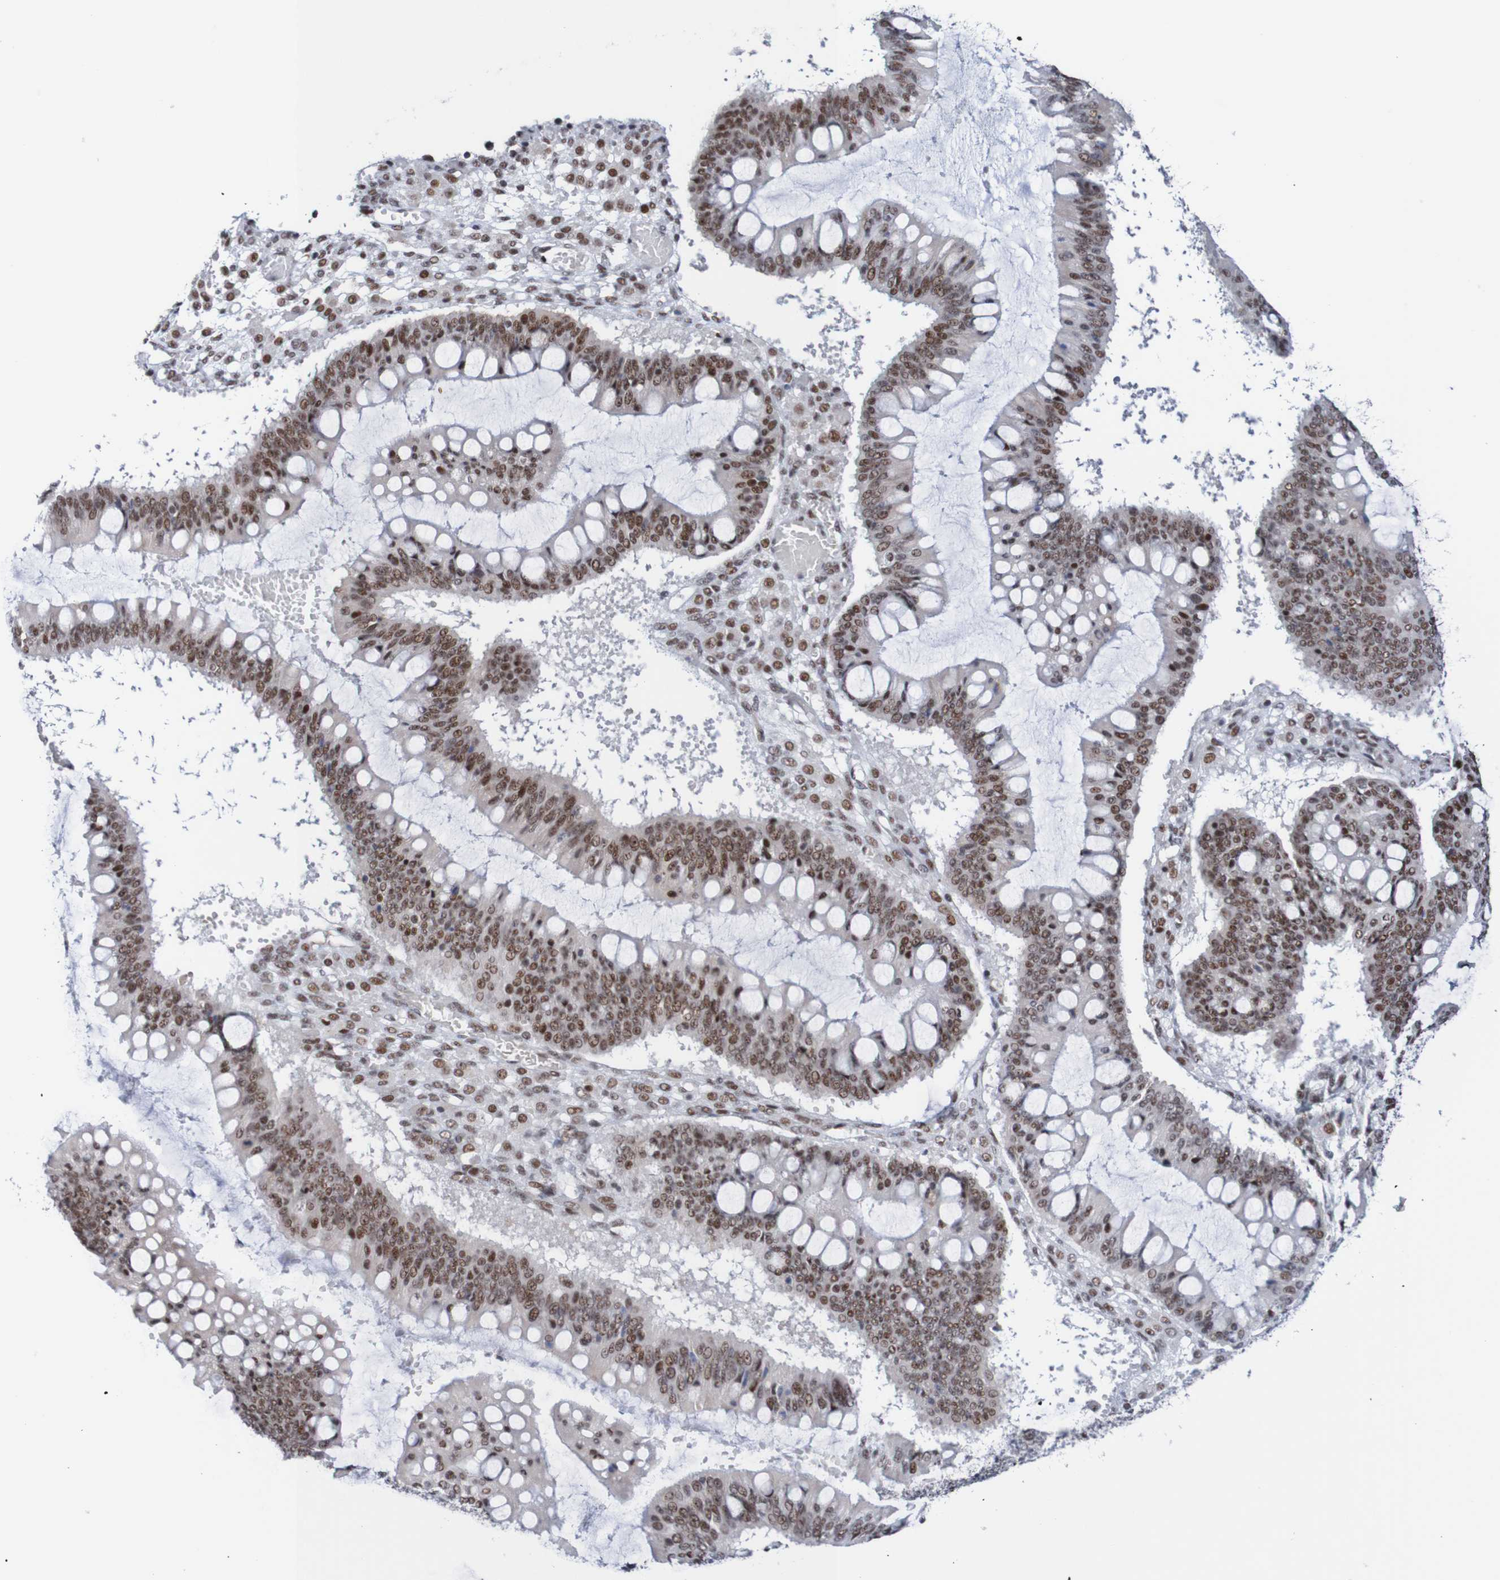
{"staining": {"intensity": "moderate", "quantity": ">75%", "location": "nuclear"}, "tissue": "ovarian cancer", "cell_type": "Tumor cells", "image_type": "cancer", "snomed": [{"axis": "morphology", "description": "Cystadenocarcinoma, mucinous, NOS"}, {"axis": "topography", "description": "Ovary"}], "caption": "Ovarian cancer (mucinous cystadenocarcinoma) was stained to show a protein in brown. There is medium levels of moderate nuclear expression in about >75% of tumor cells.", "gene": "CDC5L", "patient": {"sex": "female", "age": 73}}